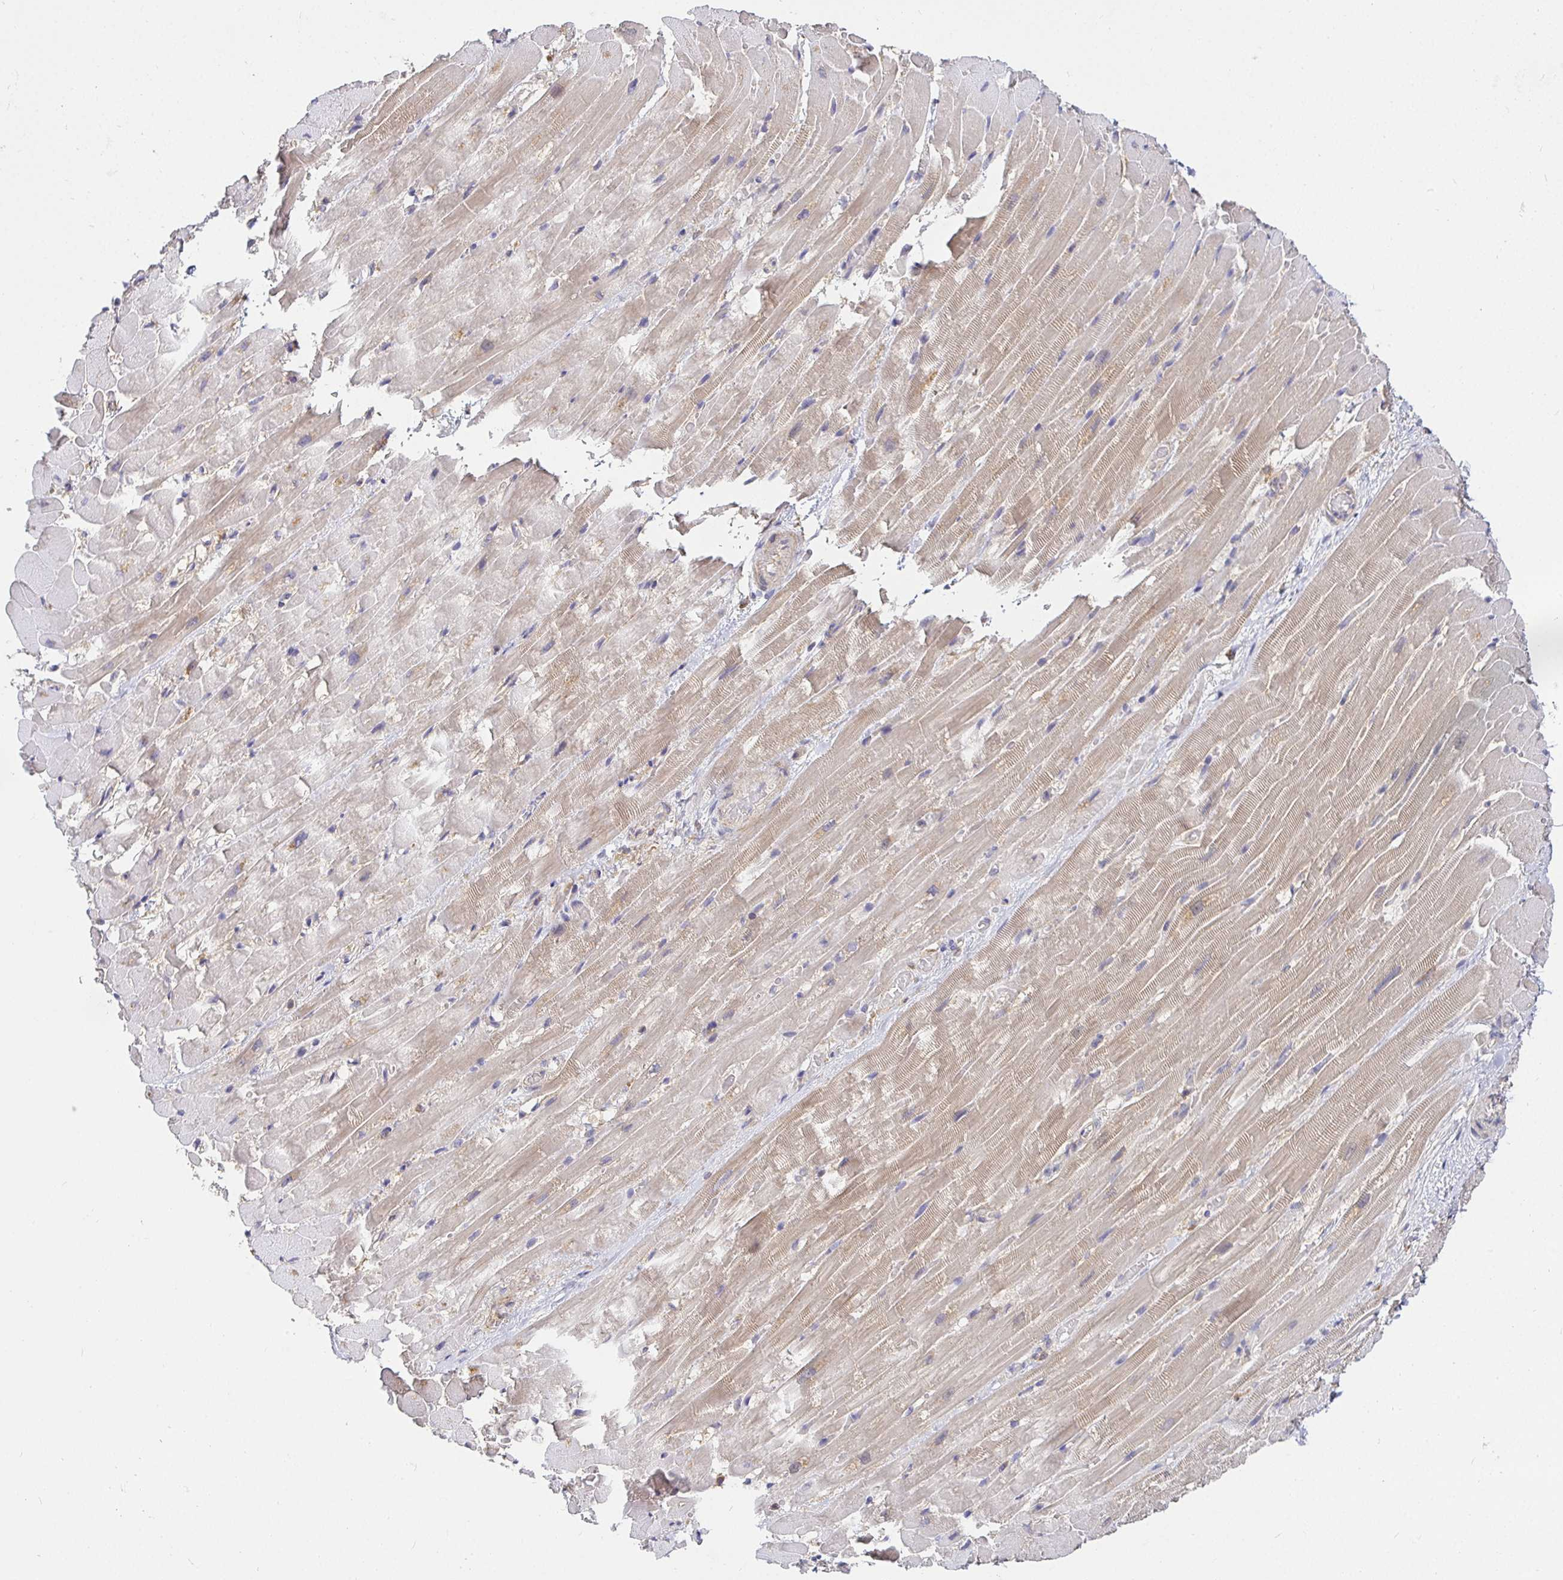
{"staining": {"intensity": "weak", "quantity": "25%-75%", "location": "cytoplasmic/membranous"}, "tissue": "heart muscle", "cell_type": "Cardiomyocytes", "image_type": "normal", "snomed": [{"axis": "morphology", "description": "Normal tissue, NOS"}, {"axis": "topography", "description": "Heart"}], "caption": "Protein staining exhibits weak cytoplasmic/membranous staining in approximately 25%-75% of cardiomyocytes in unremarkable heart muscle. Using DAB (3,3'-diaminobenzidine) (brown) and hematoxylin (blue) stains, captured at high magnification using brightfield microscopy.", "gene": "ATP6V1F", "patient": {"sex": "male", "age": 37}}